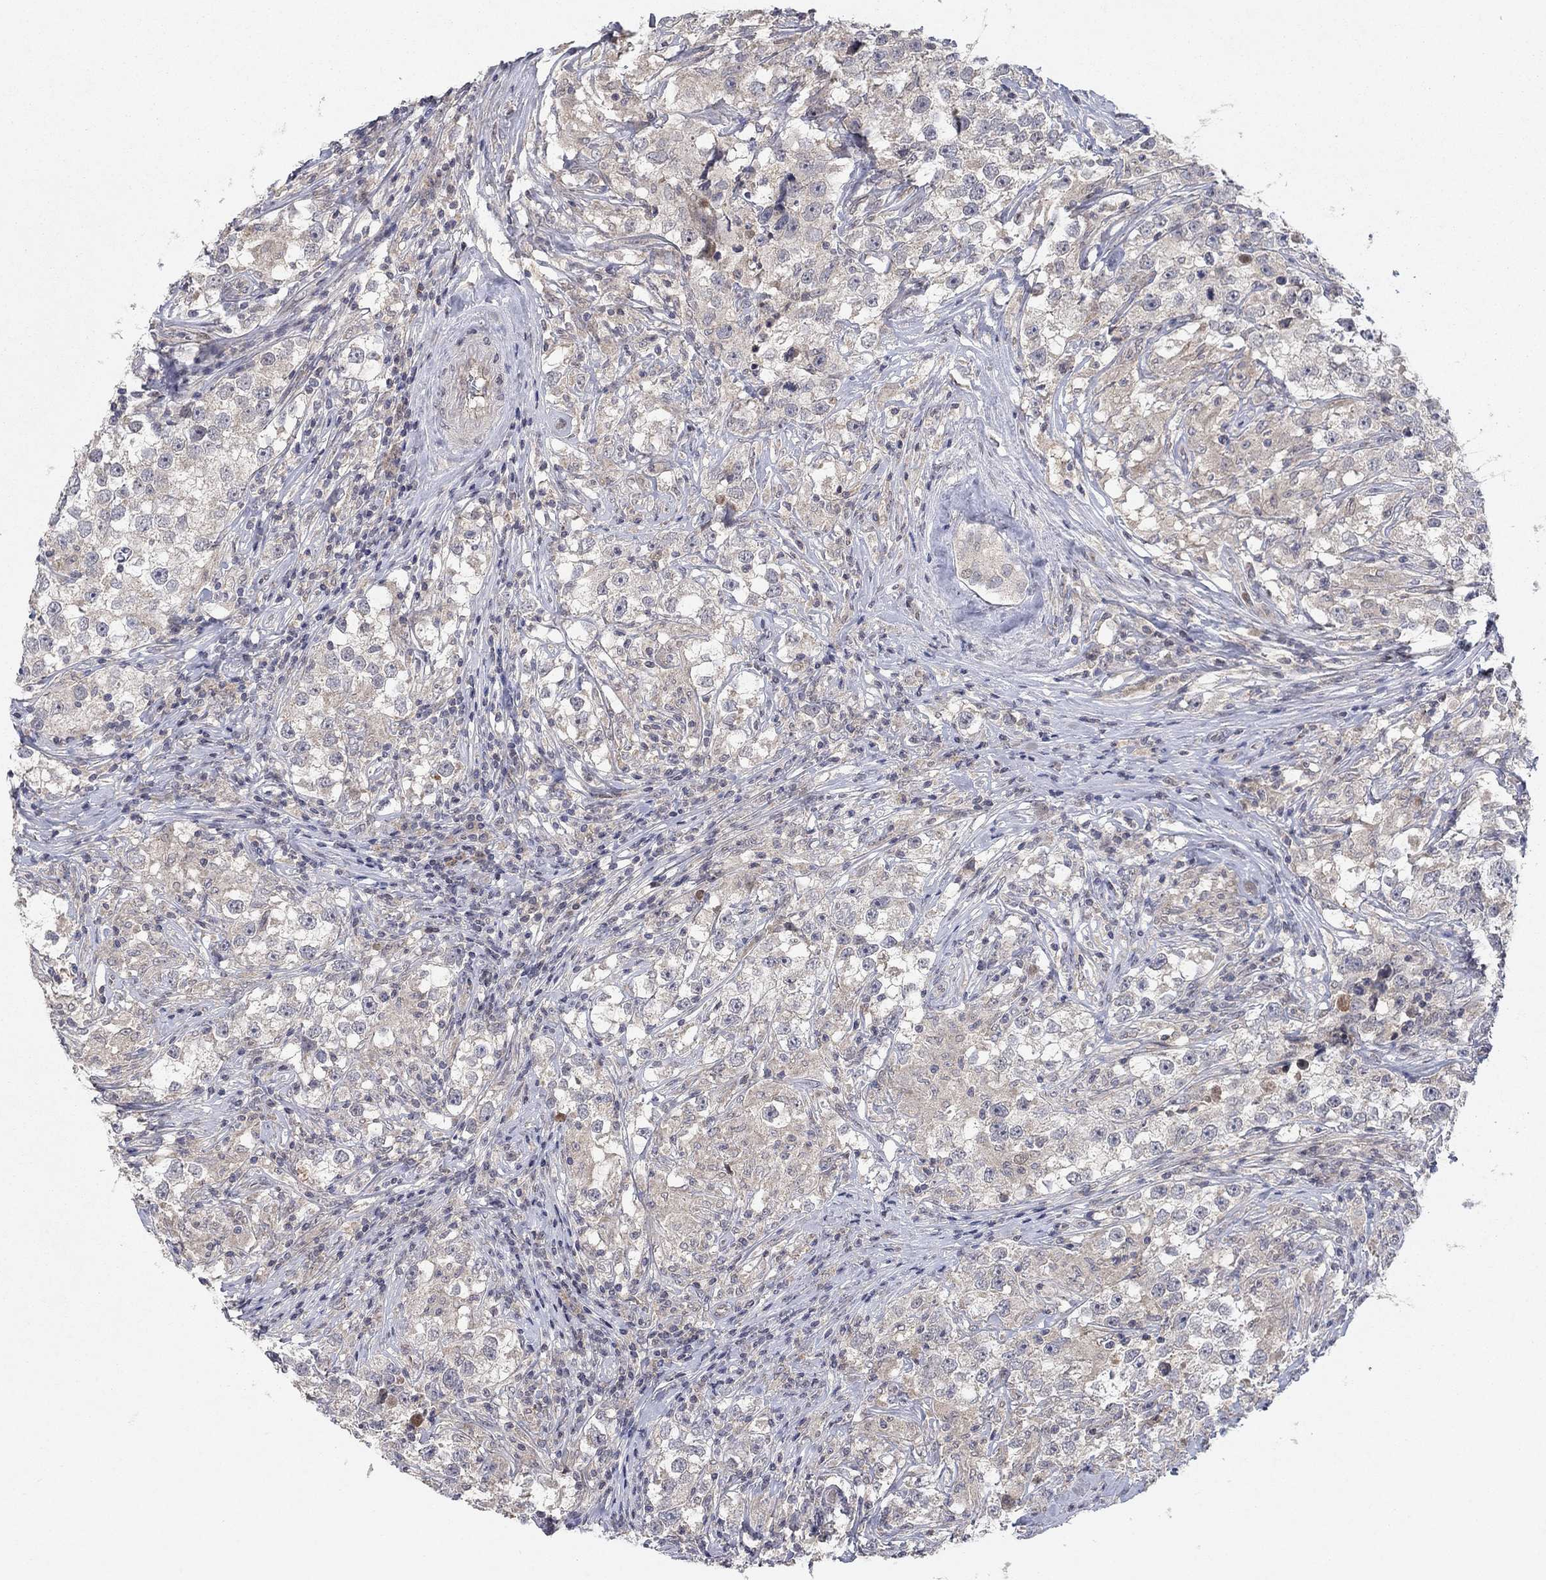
{"staining": {"intensity": "weak", "quantity": "25%-75%", "location": "cytoplasmic/membranous"}, "tissue": "testis cancer", "cell_type": "Tumor cells", "image_type": "cancer", "snomed": [{"axis": "morphology", "description": "Seminoma, NOS"}, {"axis": "topography", "description": "Testis"}], "caption": "Immunohistochemical staining of testis seminoma exhibits low levels of weak cytoplasmic/membranous protein positivity in about 25%-75% of tumor cells.", "gene": "IL4", "patient": {"sex": "male", "age": 46}}